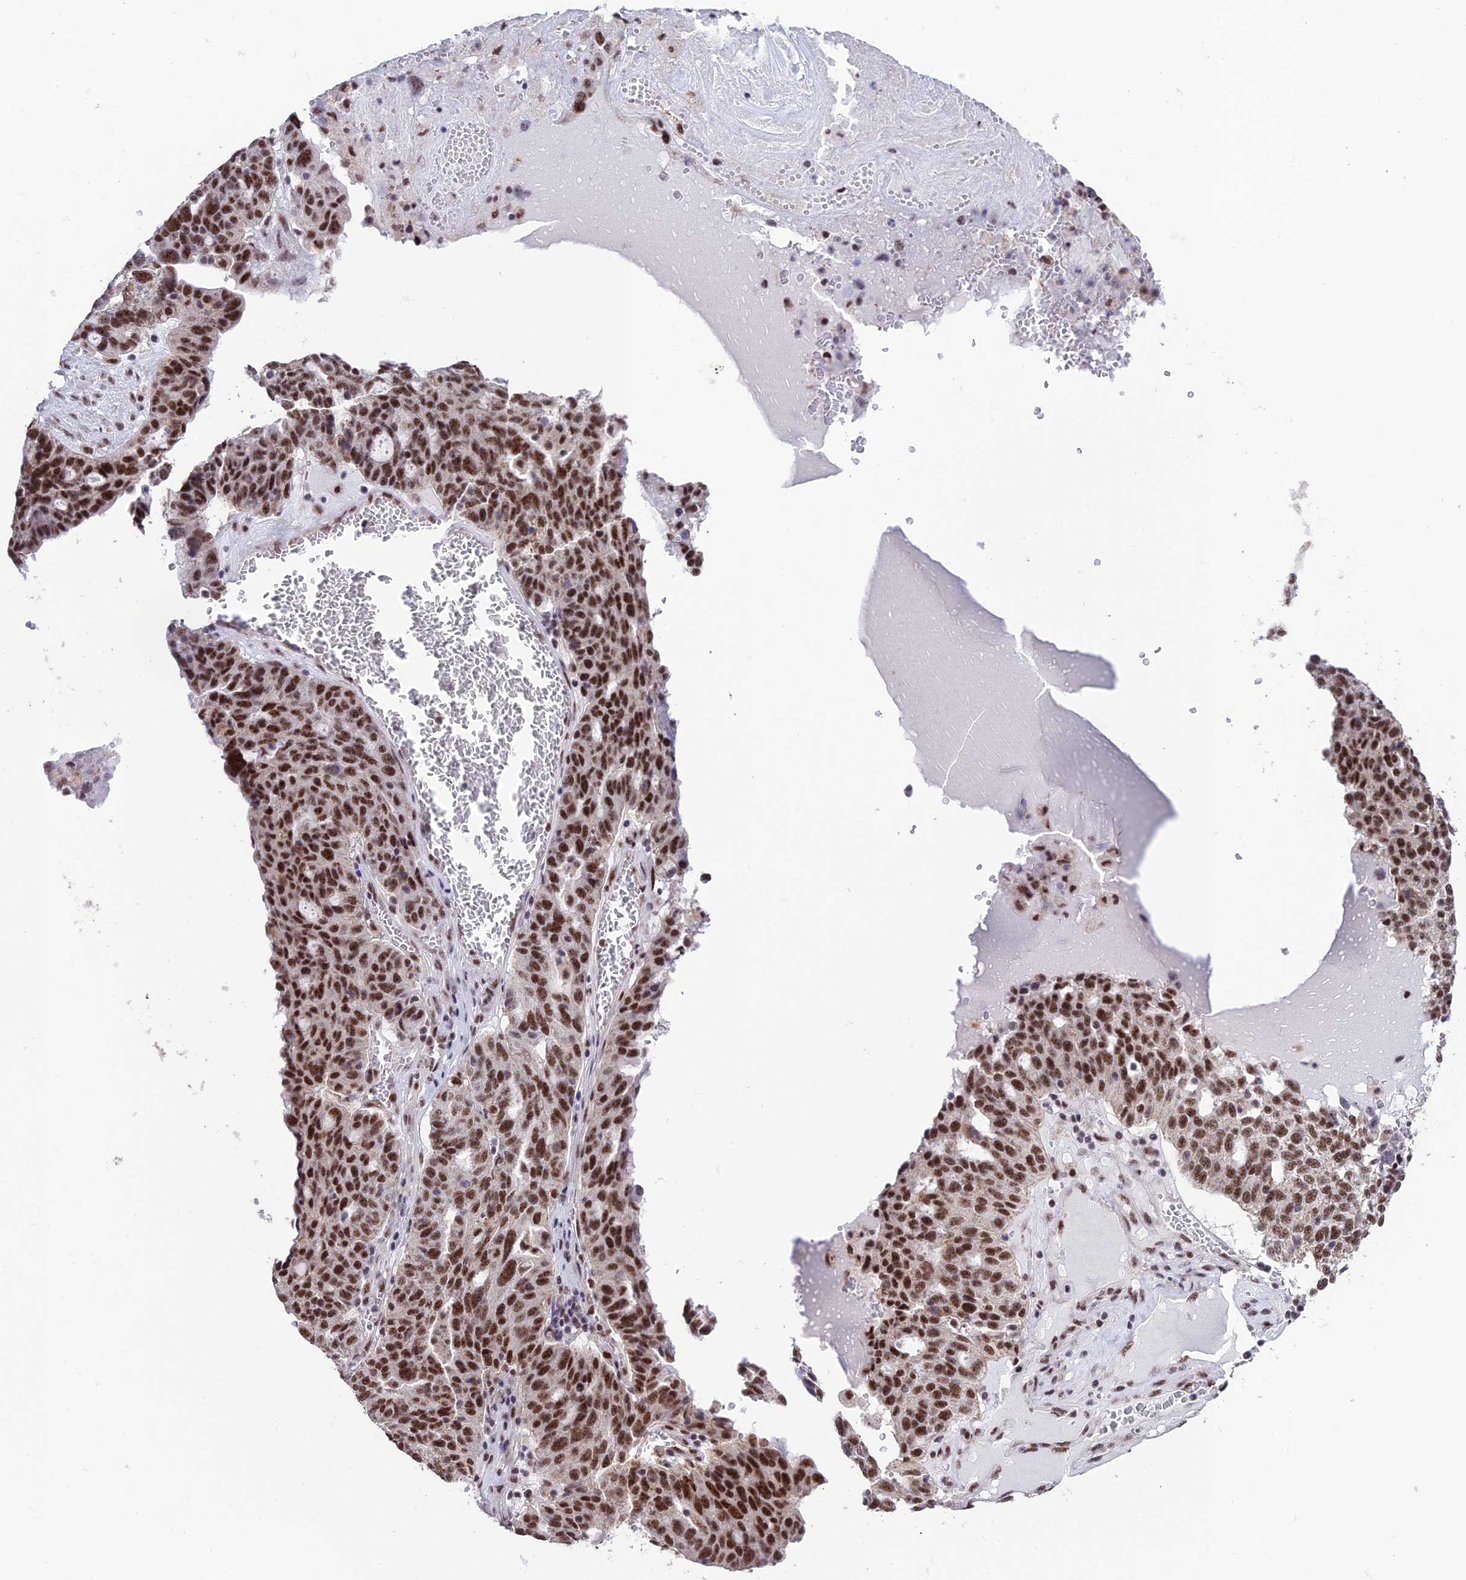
{"staining": {"intensity": "moderate", "quantity": ">75%", "location": "nuclear"}, "tissue": "ovarian cancer", "cell_type": "Tumor cells", "image_type": "cancer", "snomed": [{"axis": "morphology", "description": "Cystadenocarcinoma, serous, NOS"}, {"axis": "topography", "description": "Ovary"}], "caption": "Protein expression analysis of human serous cystadenocarcinoma (ovarian) reveals moderate nuclear expression in approximately >75% of tumor cells. (IHC, brightfield microscopy, high magnification).", "gene": "THOC7", "patient": {"sex": "female", "age": 59}}